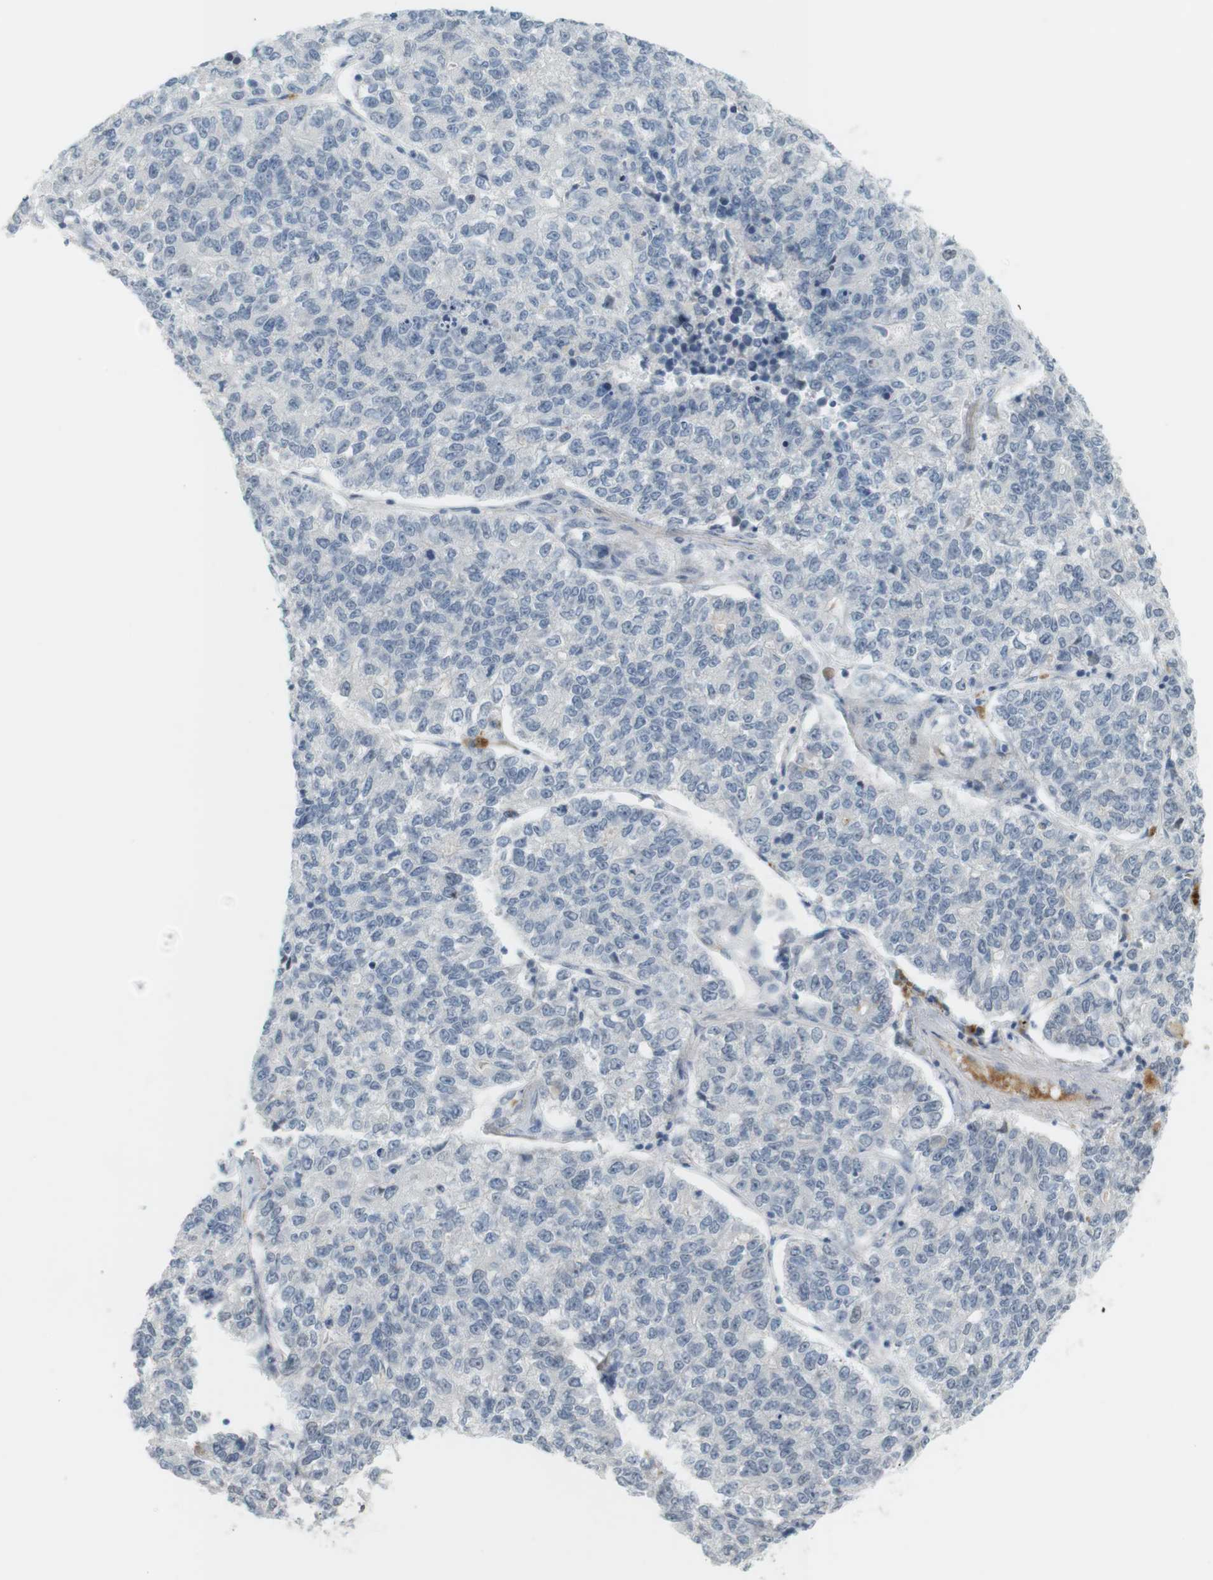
{"staining": {"intensity": "negative", "quantity": "none", "location": "none"}, "tissue": "lung cancer", "cell_type": "Tumor cells", "image_type": "cancer", "snomed": [{"axis": "morphology", "description": "Adenocarcinoma, NOS"}, {"axis": "topography", "description": "Lung"}], "caption": "High magnification brightfield microscopy of lung cancer stained with DAB (brown) and counterstained with hematoxylin (blue): tumor cells show no significant positivity.", "gene": "DMC1", "patient": {"sex": "male", "age": 49}}